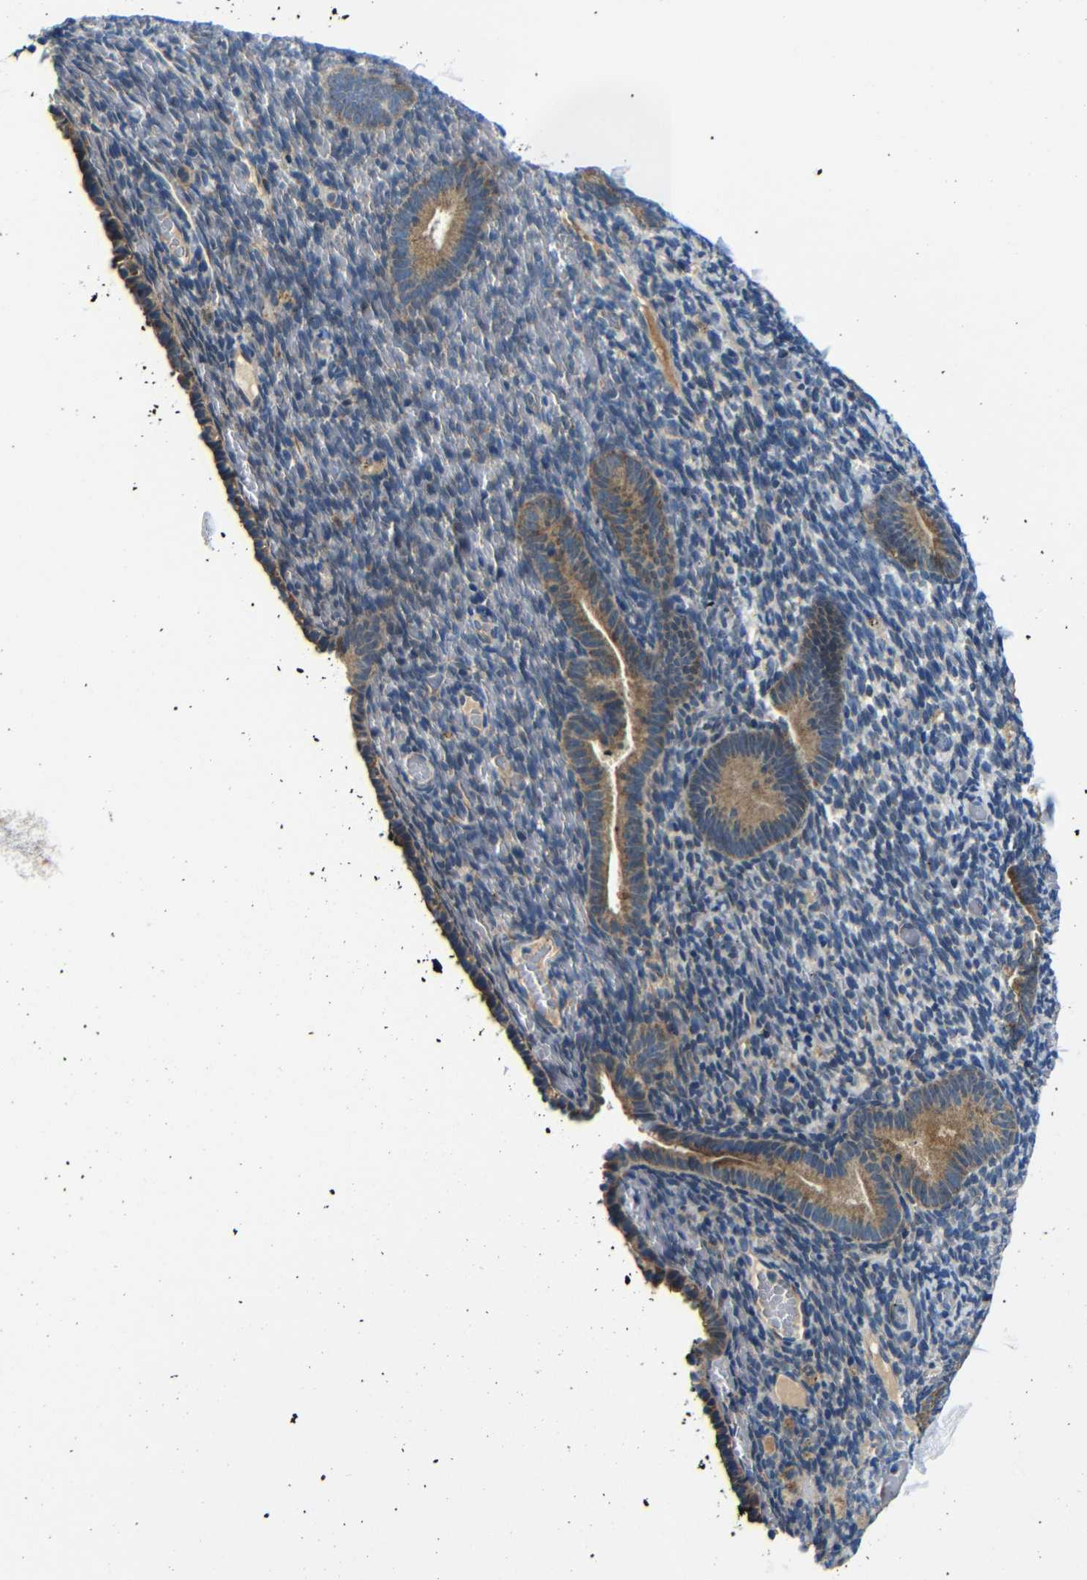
{"staining": {"intensity": "negative", "quantity": "none", "location": "none"}, "tissue": "endometrium", "cell_type": "Cells in endometrial stroma", "image_type": "normal", "snomed": [{"axis": "morphology", "description": "Normal tissue, NOS"}, {"axis": "topography", "description": "Endometrium"}], "caption": "High power microscopy micrograph of an immunohistochemistry (IHC) image of unremarkable endometrium, revealing no significant positivity in cells in endometrial stroma. (Brightfield microscopy of DAB (3,3'-diaminobenzidine) IHC at high magnification).", "gene": "FKBP14", "patient": {"sex": "female", "age": 51}}